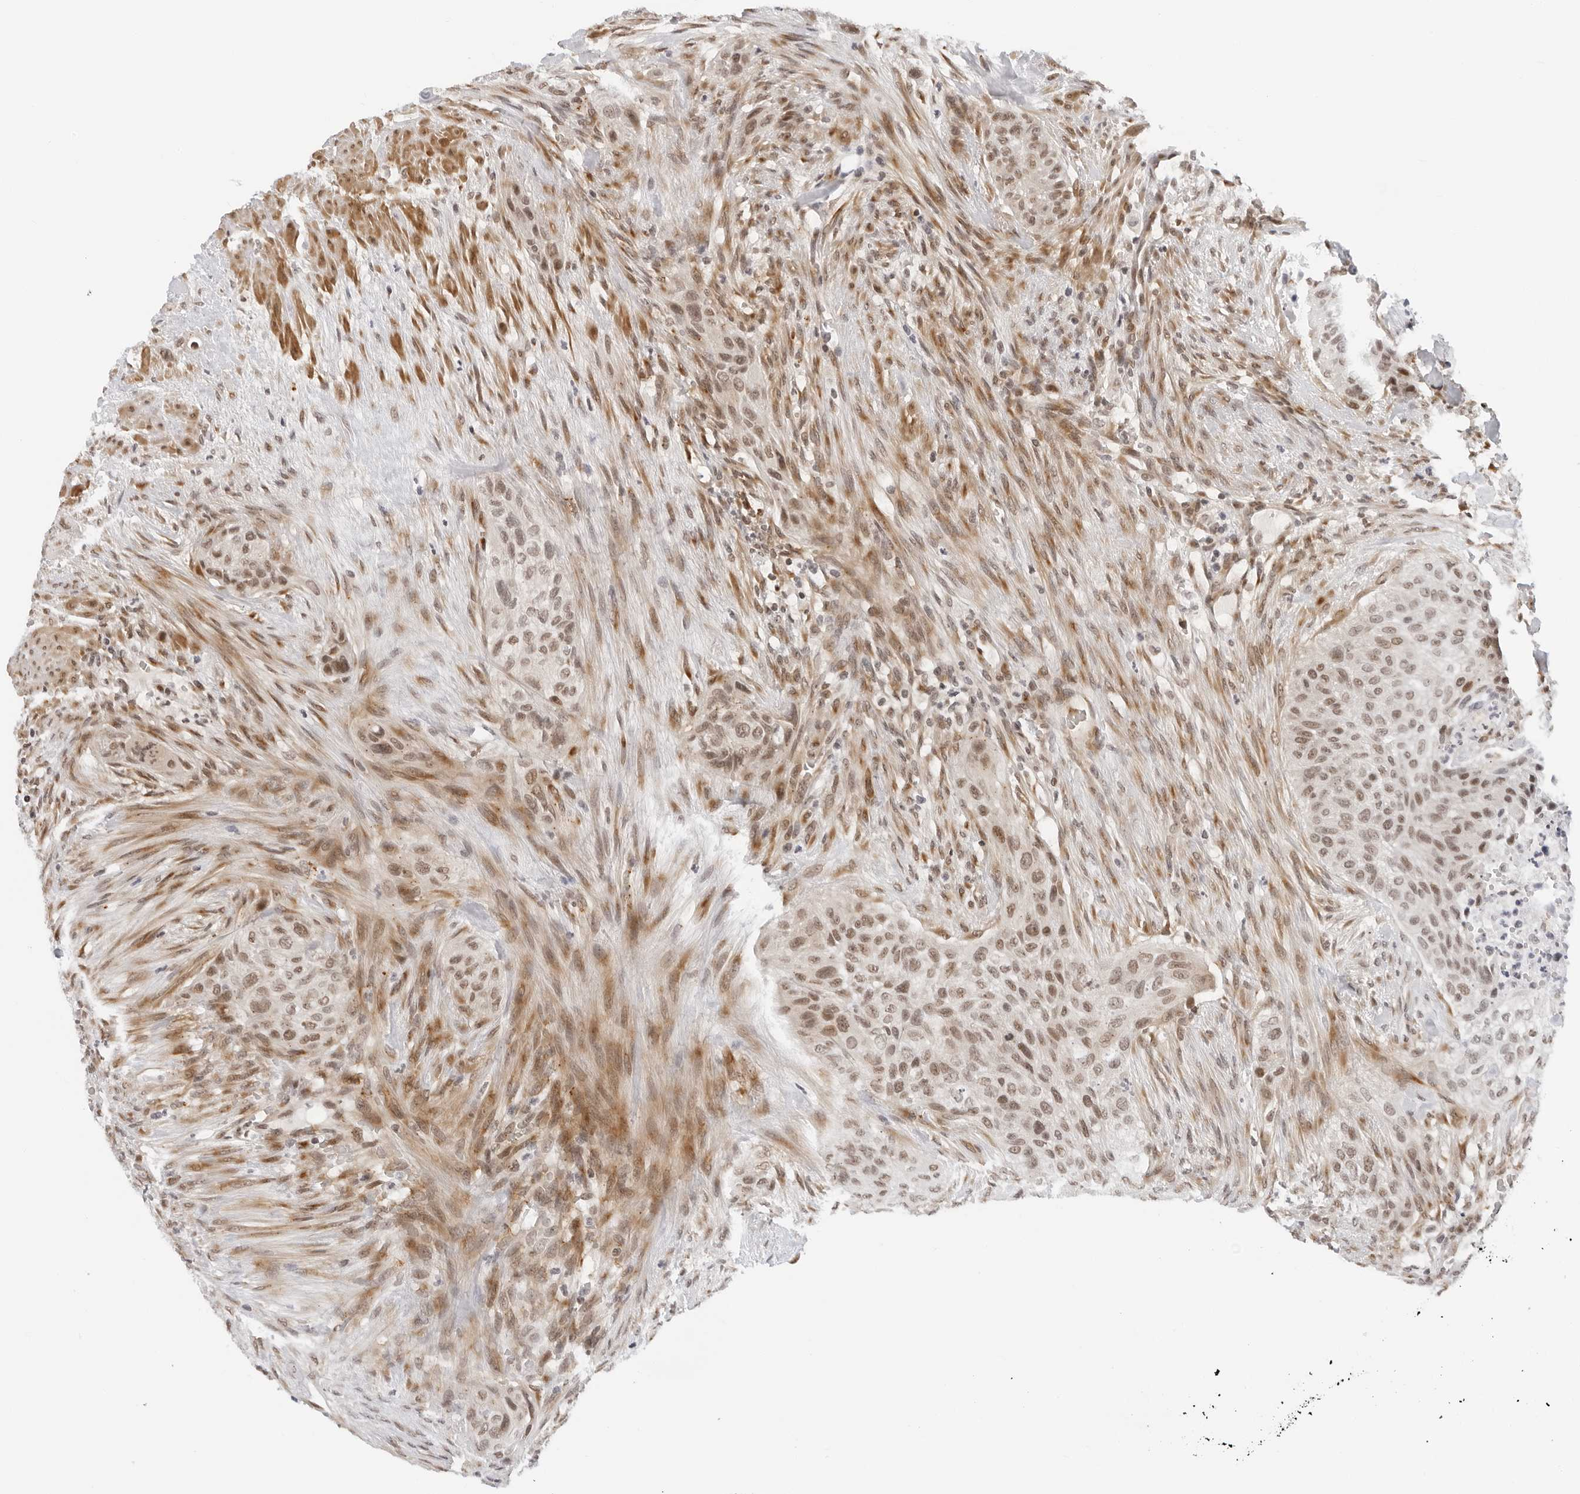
{"staining": {"intensity": "moderate", "quantity": ">75%", "location": "nuclear"}, "tissue": "urothelial cancer", "cell_type": "Tumor cells", "image_type": "cancer", "snomed": [{"axis": "morphology", "description": "Urothelial carcinoma, High grade"}, {"axis": "topography", "description": "Urinary bladder"}], "caption": "High-grade urothelial carcinoma tissue shows moderate nuclear positivity in about >75% of tumor cells, visualized by immunohistochemistry.", "gene": "TOX4", "patient": {"sex": "male", "age": 35}}